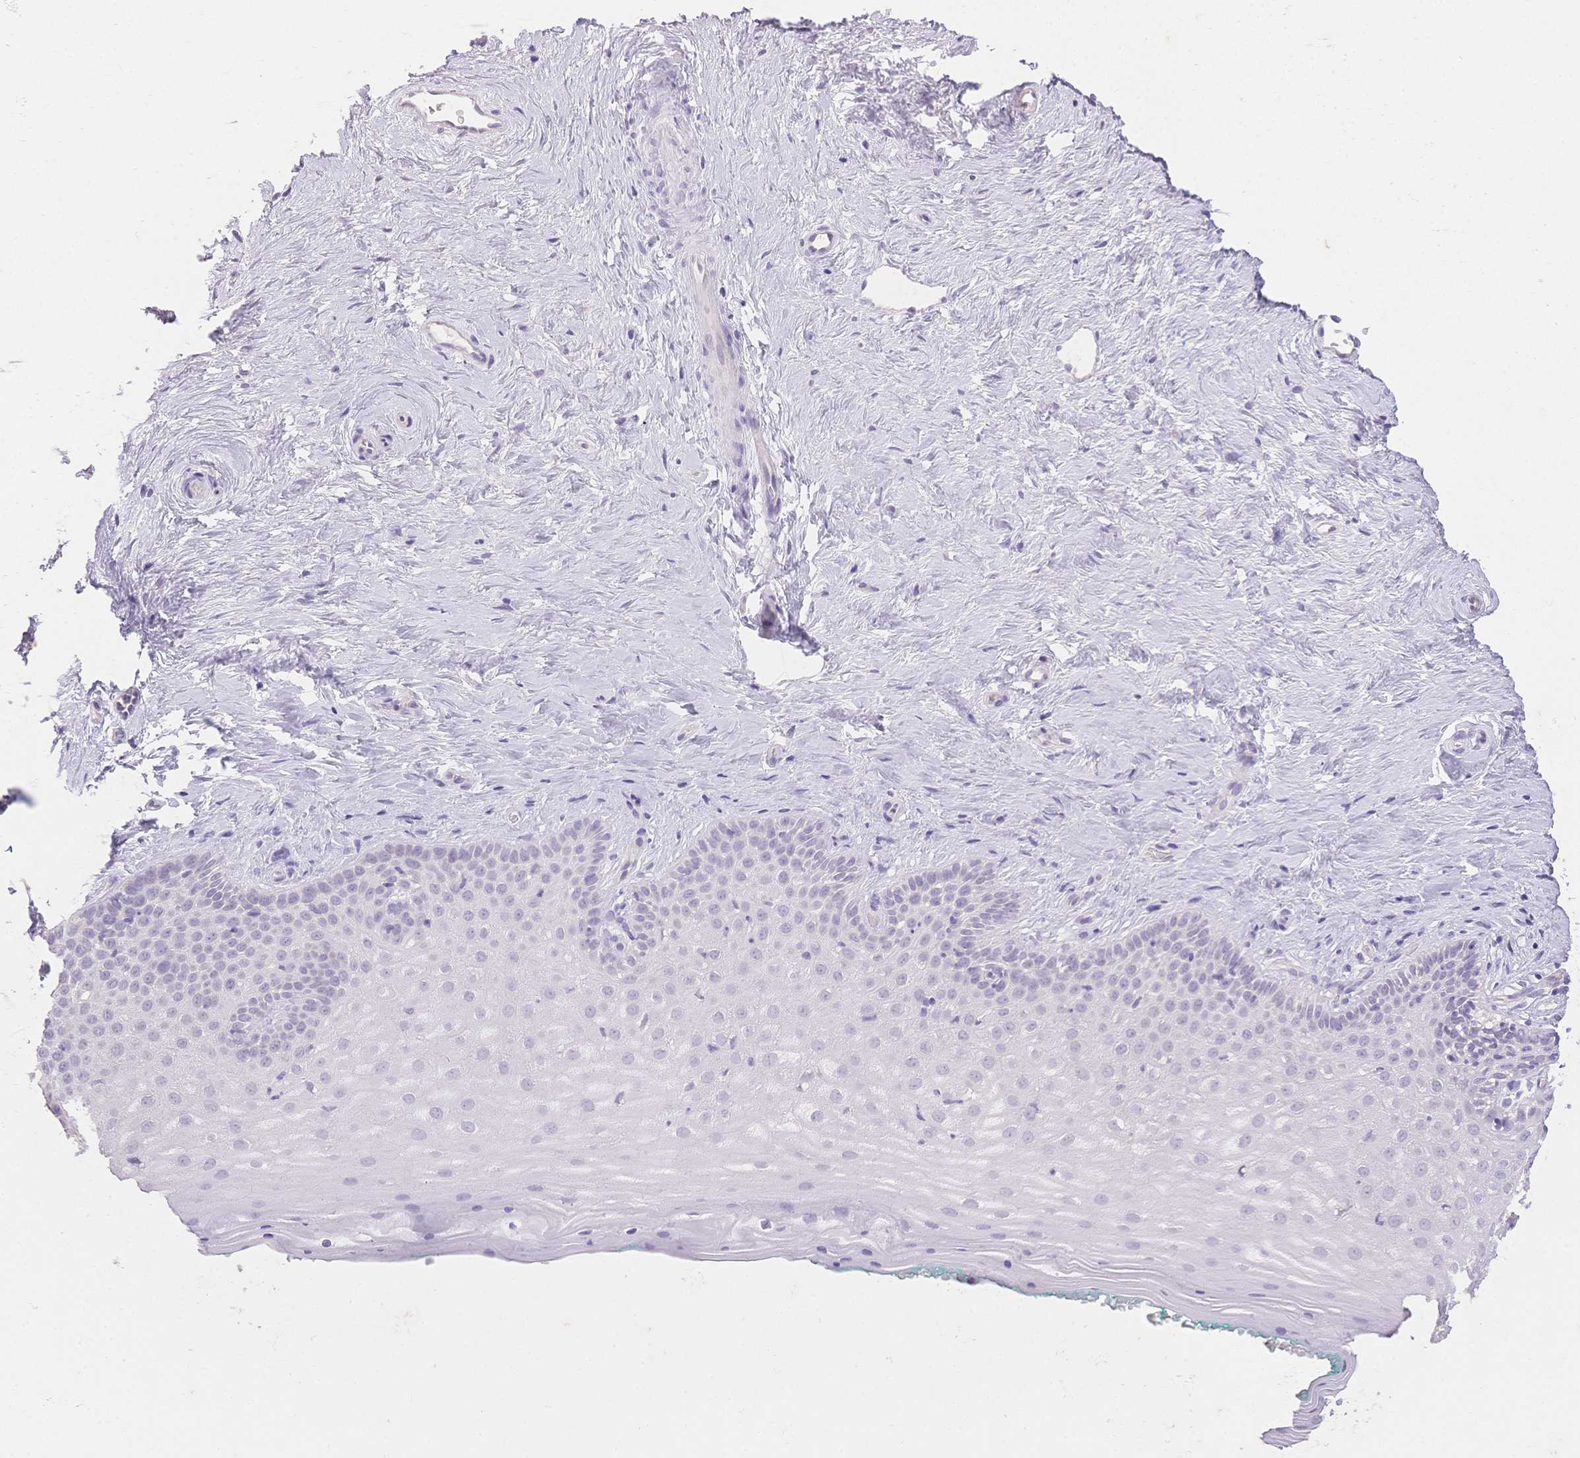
{"staining": {"intensity": "negative", "quantity": "none", "location": "none"}, "tissue": "vagina", "cell_type": "Squamous epithelial cells", "image_type": "normal", "snomed": [{"axis": "morphology", "description": "Normal tissue, NOS"}, {"axis": "topography", "description": "Vagina"}], "caption": "High magnification brightfield microscopy of unremarkable vagina stained with DAB (brown) and counterstained with hematoxylin (blue): squamous epithelial cells show no significant positivity. Brightfield microscopy of immunohistochemistry stained with DAB (3,3'-diaminobenzidine) (brown) and hematoxylin (blue), captured at high magnification.", "gene": "SUV39H2", "patient": {"sex": "female", "age": 45}}